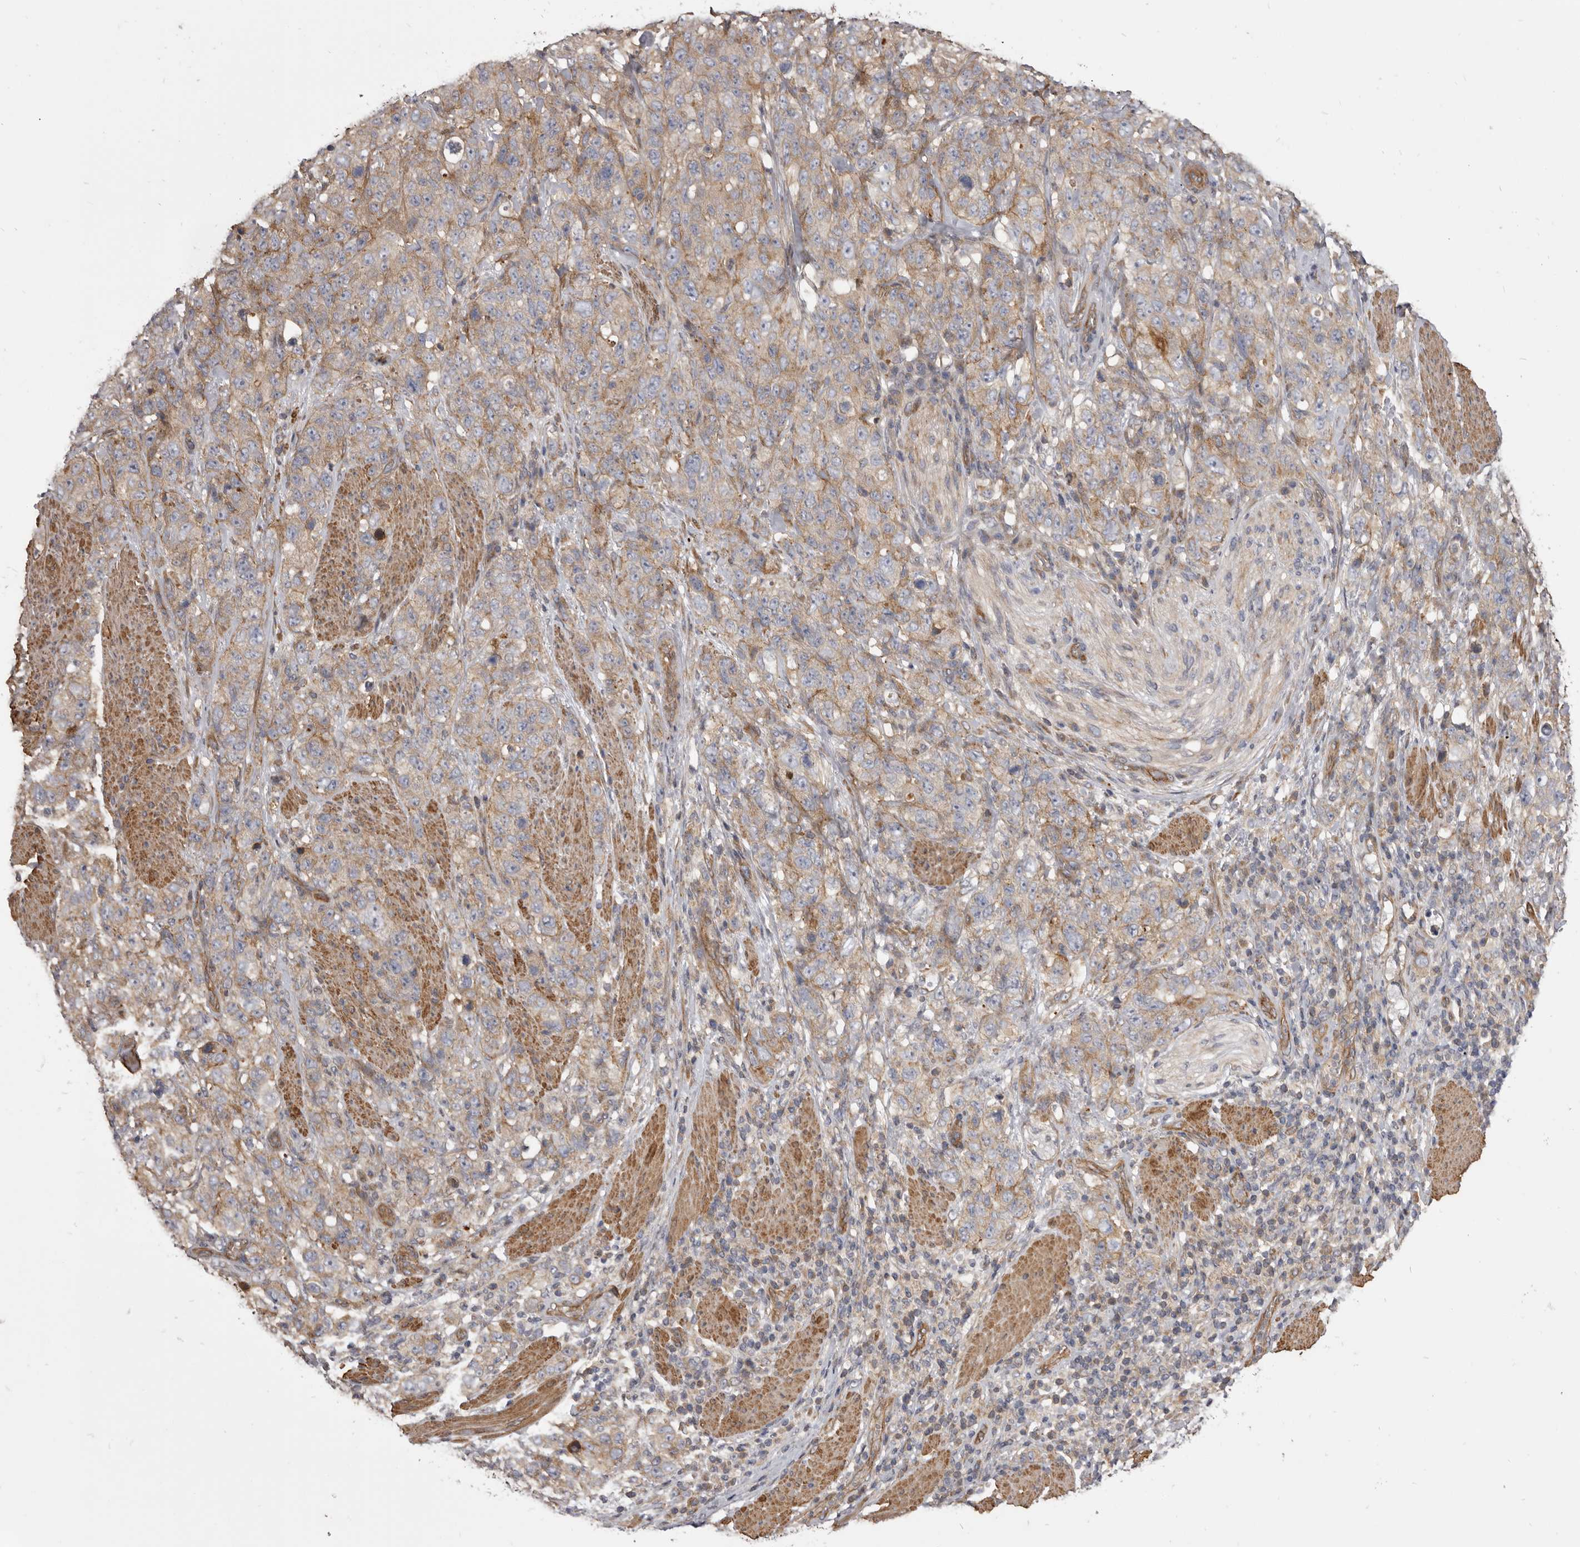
{"staining": {"intensity": "weak", "quantity": "25%-75%", "location": "cytoplasmic/membranous"}, "tissue": "stomach cancer", "cell_type": "Tumor cells", "image_type": "cancer", "snomed": [{"axis": "morphology", "description": "Adenocarcinoma, NOS"}, {"axis": "topography", "description": "Stomach"}], "caption": "Immunohistochemical staining of human adenocarcinoma (stomach) displays low levels of weak cytoplasmic/membranous expression in approximately 25%-75% of tumor cells. (DAB IHC with brightfield microscopy, high magnification).", "gene": "VPS45", "patient": {"sex": "male", "age": 48}}